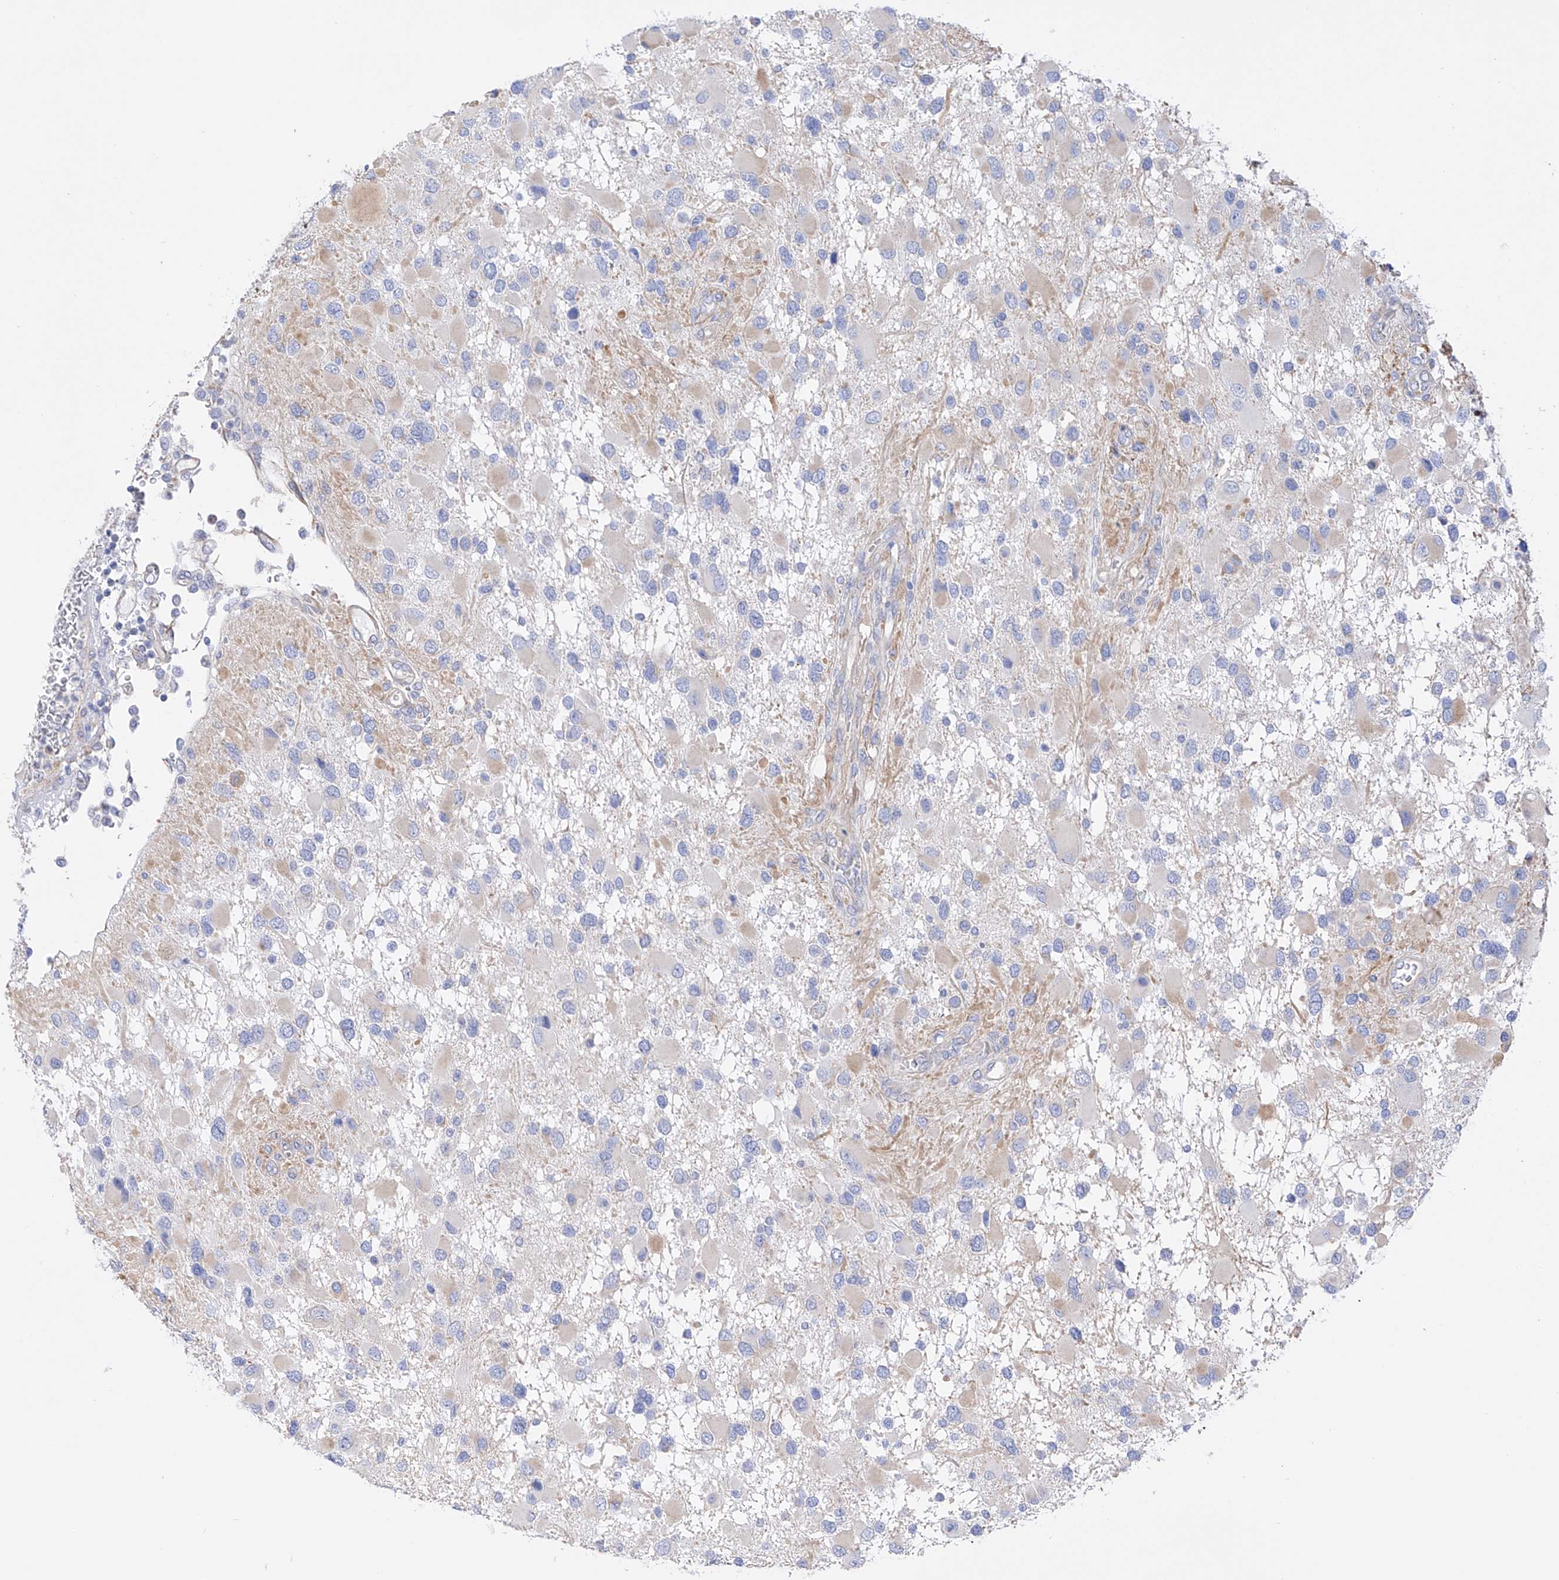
{"staining": {"intensity": "negative", "quantity": "none", "location": "none"}, "tissue": "glioma", "cell_type": "Tumor cells", "image_type": "cancer", "snomed": [{"axis": "morphology", "description": "Glioma, malignant, High grade"}, {"axis": "topography", "description": "Brain"}], "caption": "There is no significant positivity in tumor cells of malignant glioma (high-grade). The staining is performed using DAB brown chromogen with nuclei counter-stained in using hematoxylin.", "gene": "FLG", "patient": {"sex": "male", "age": 53}}